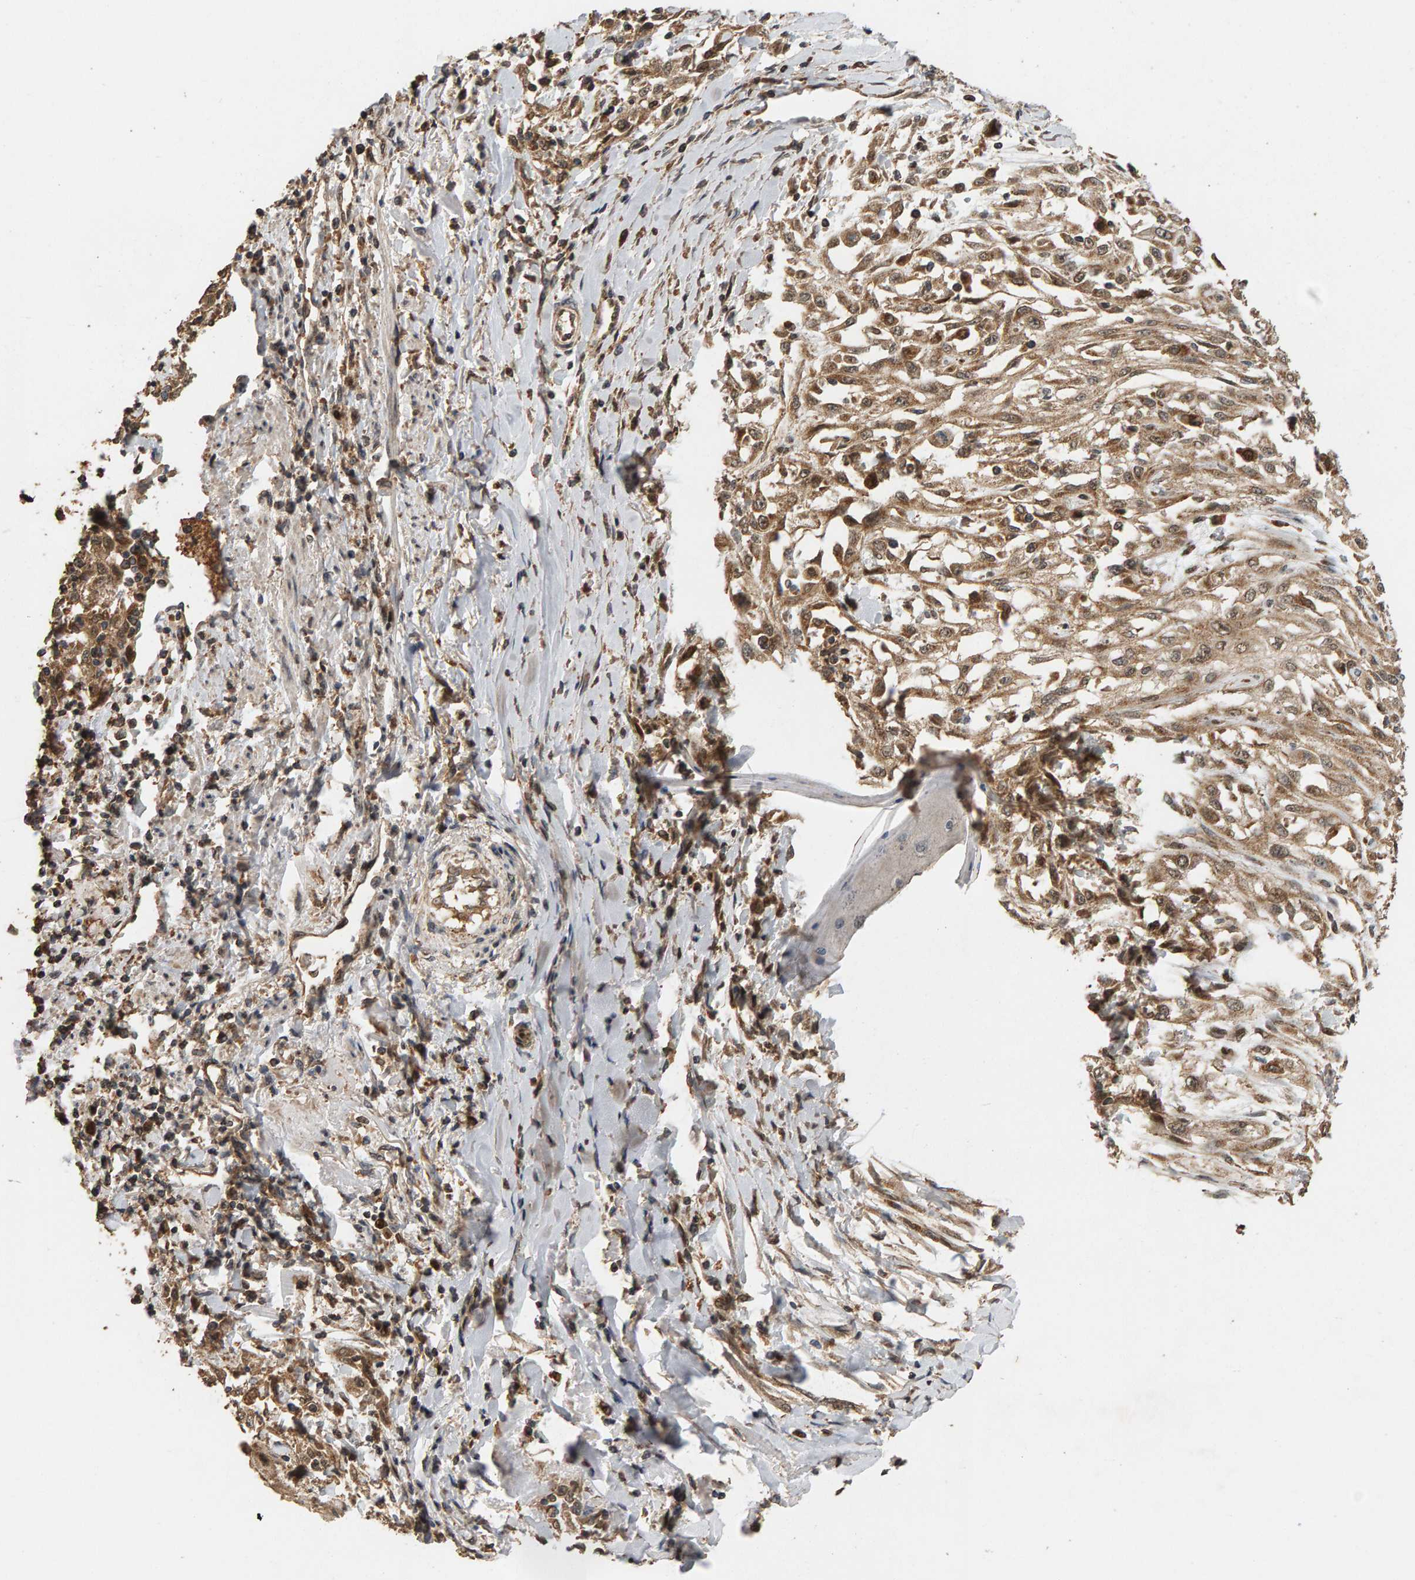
{"staining": {"intensity": "moderate", "quantity": ">75%", "location": "cytoplasmic/membranous"}, "tissue": "skin cancer", "cell_type": "Tumor cells", "image_type": "cancer", "snomed": [{"axis": "morphology", "description": "Squamous cell carcinoma, NOS"}, {"axis": "morphology", "description": "Squamous cell carcinoma, metastatic, NOS"}, {"axis": "topography", "description": "Skin"}, {"axis": "topography", "description": "Lymph node"}], "caption": "Immunohistochemical staining of skin cancer (metastatic squamous cell carcinoma) reveals medium levels of moderate cytoplasmic/membranous protein staining in about >75% of tumor cells.", "gene": "GSTK1", "patient": {"sex": "male", "age": 75}}